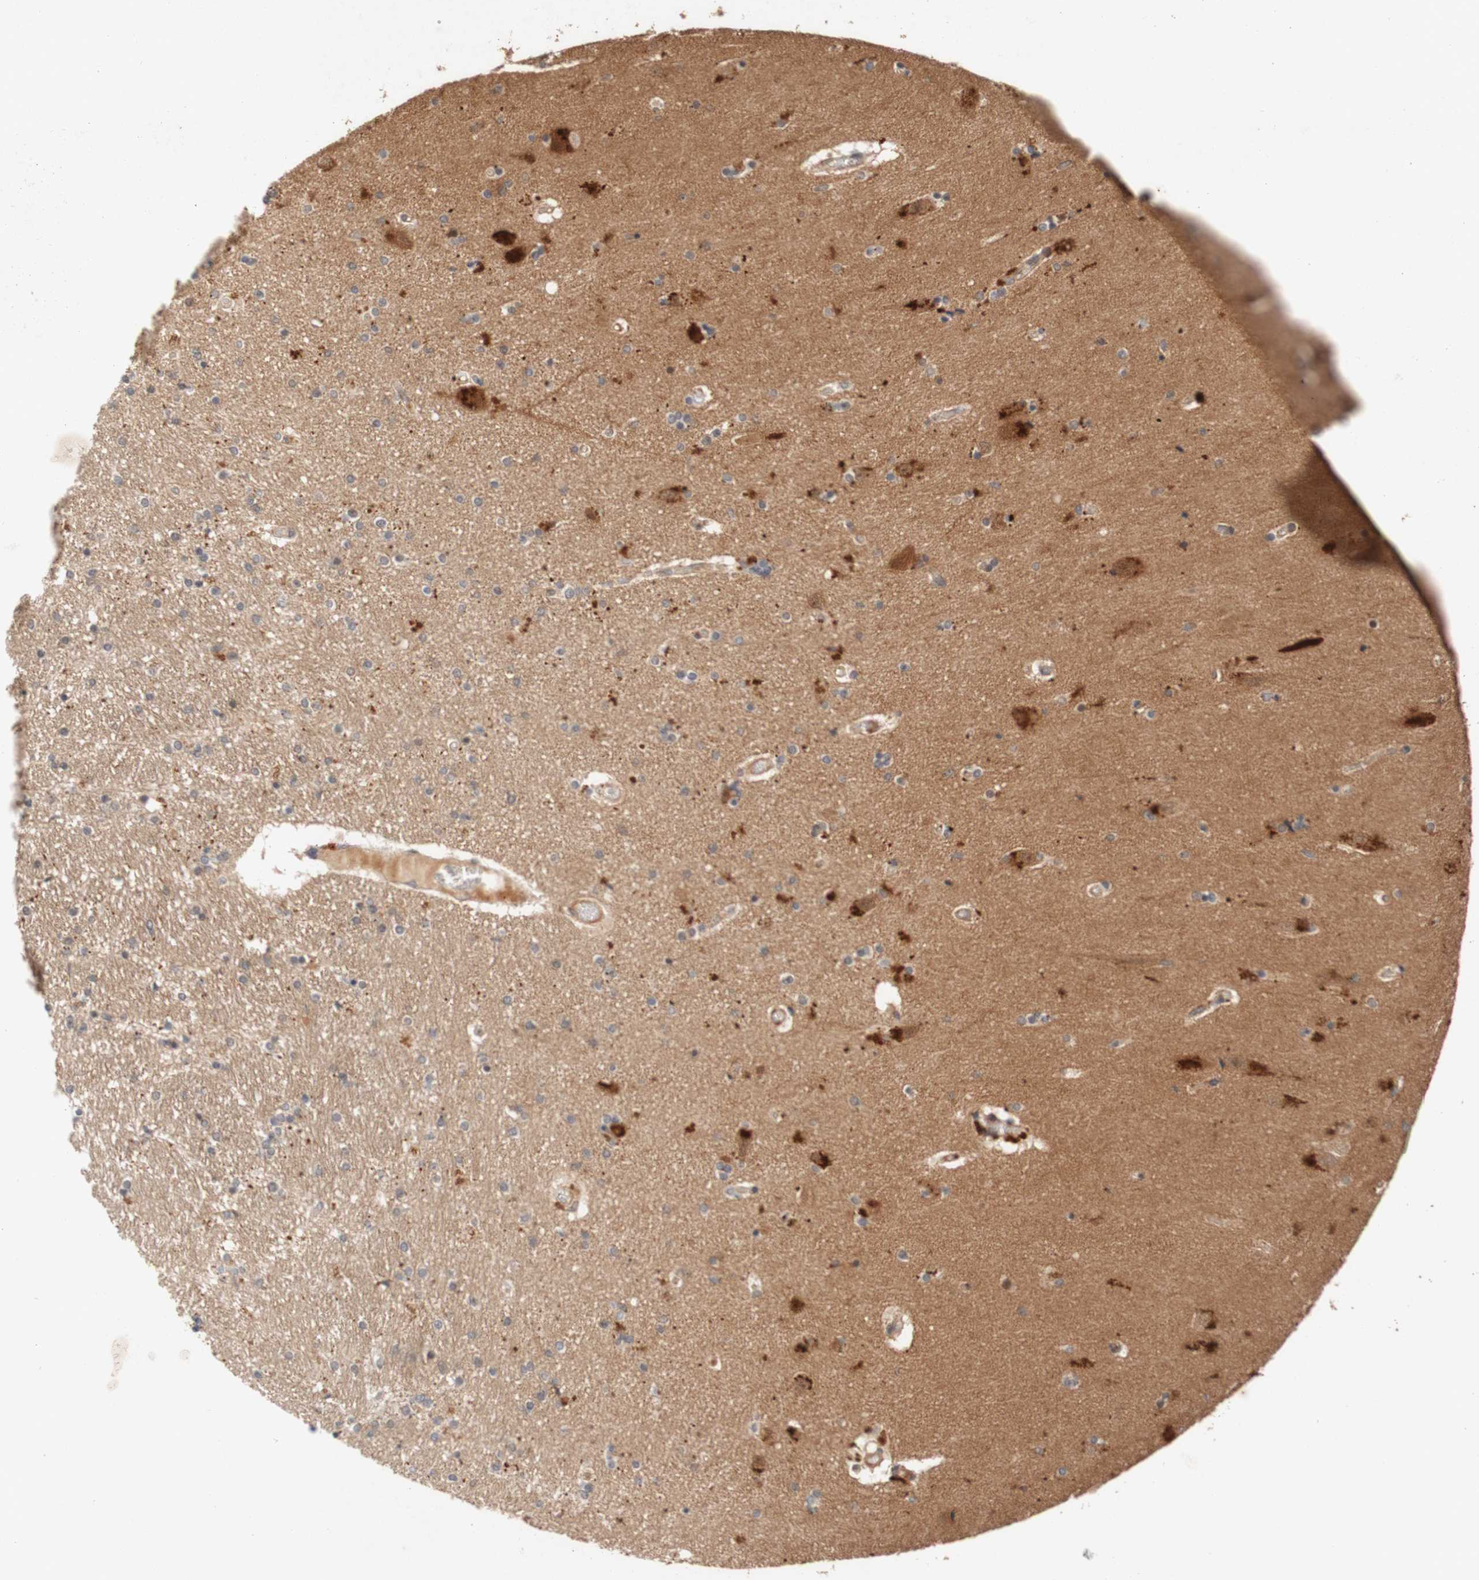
{"staining": {"intensity": "negative", "quantity": "none", "location": "none"}, "tissue": "hippocampus", "cell_type": "Glial cells", "image_type": "normal", "snomed": [{"axis": "morphology", "description": "Normal tissue, NOS"}, {"axis": "topography", "description": "Hippocampus"}], "caption": "Hippocampus was stained to show a protein in brown. There is no significant staining in glial cells. Nuclei are stained in blue.", "gene": "PIN1", "patient": {"sex": "female", "age": 54}}